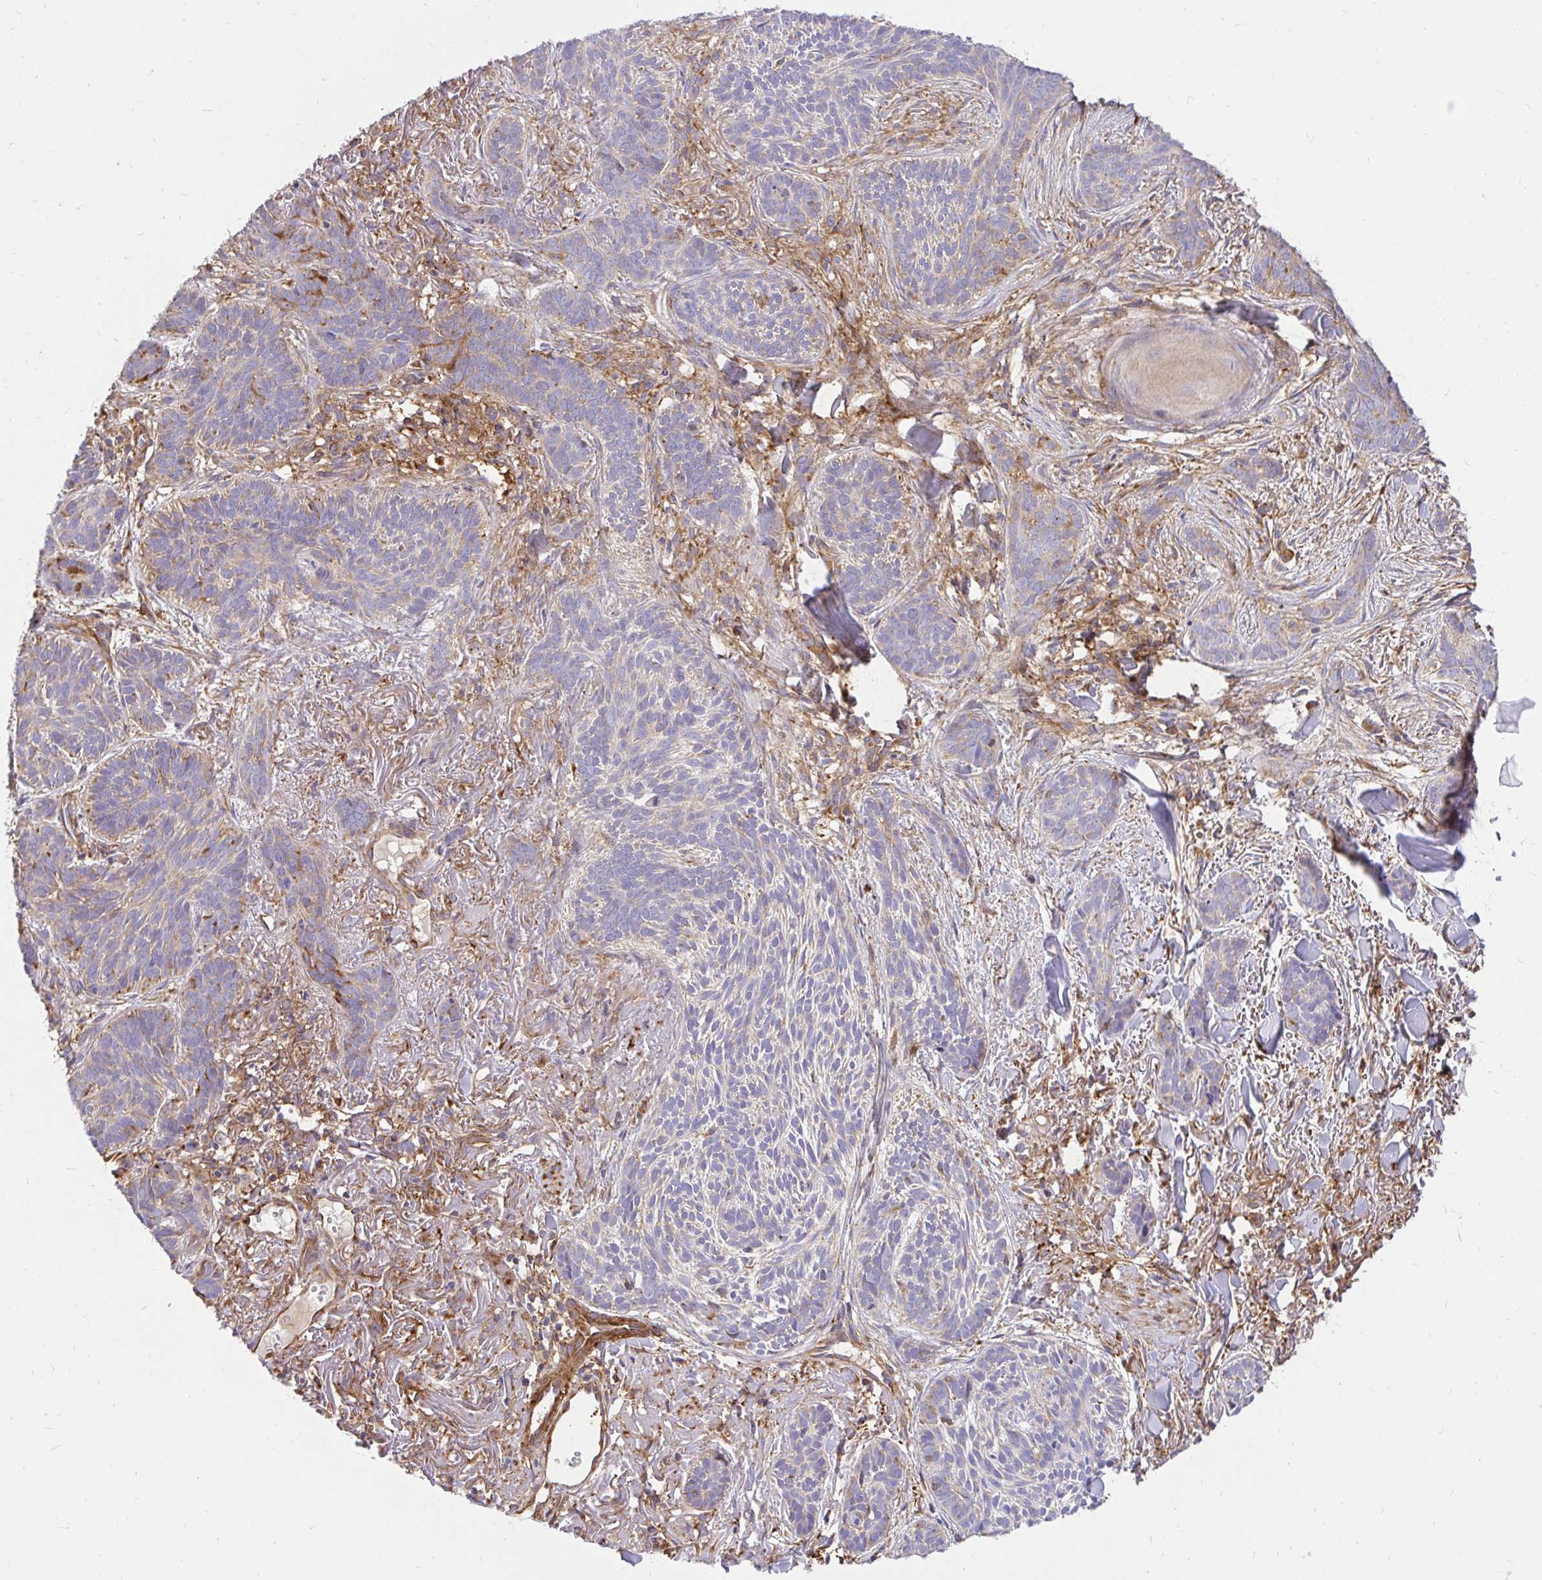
{"staining": {"intensity": "weak", "quantity": "<25%", "location": "cytoplasmic/membranous"}, "tissue": "skin cancer", "cell_type": "Tumor cells", "image_type": "cancer", "snomed": [{"axis": "morphology", "description": "Basal cell carcinoma"}, {"axis": "topography", "description": "Skin"}], "caption": "A micrograph of skin cancer (basal cell carcinoma) stained for a protein exhibits no brown staining in tumor cells.", "gene": "ABCB10", "patient": {"sex": "female", "age": 78}}